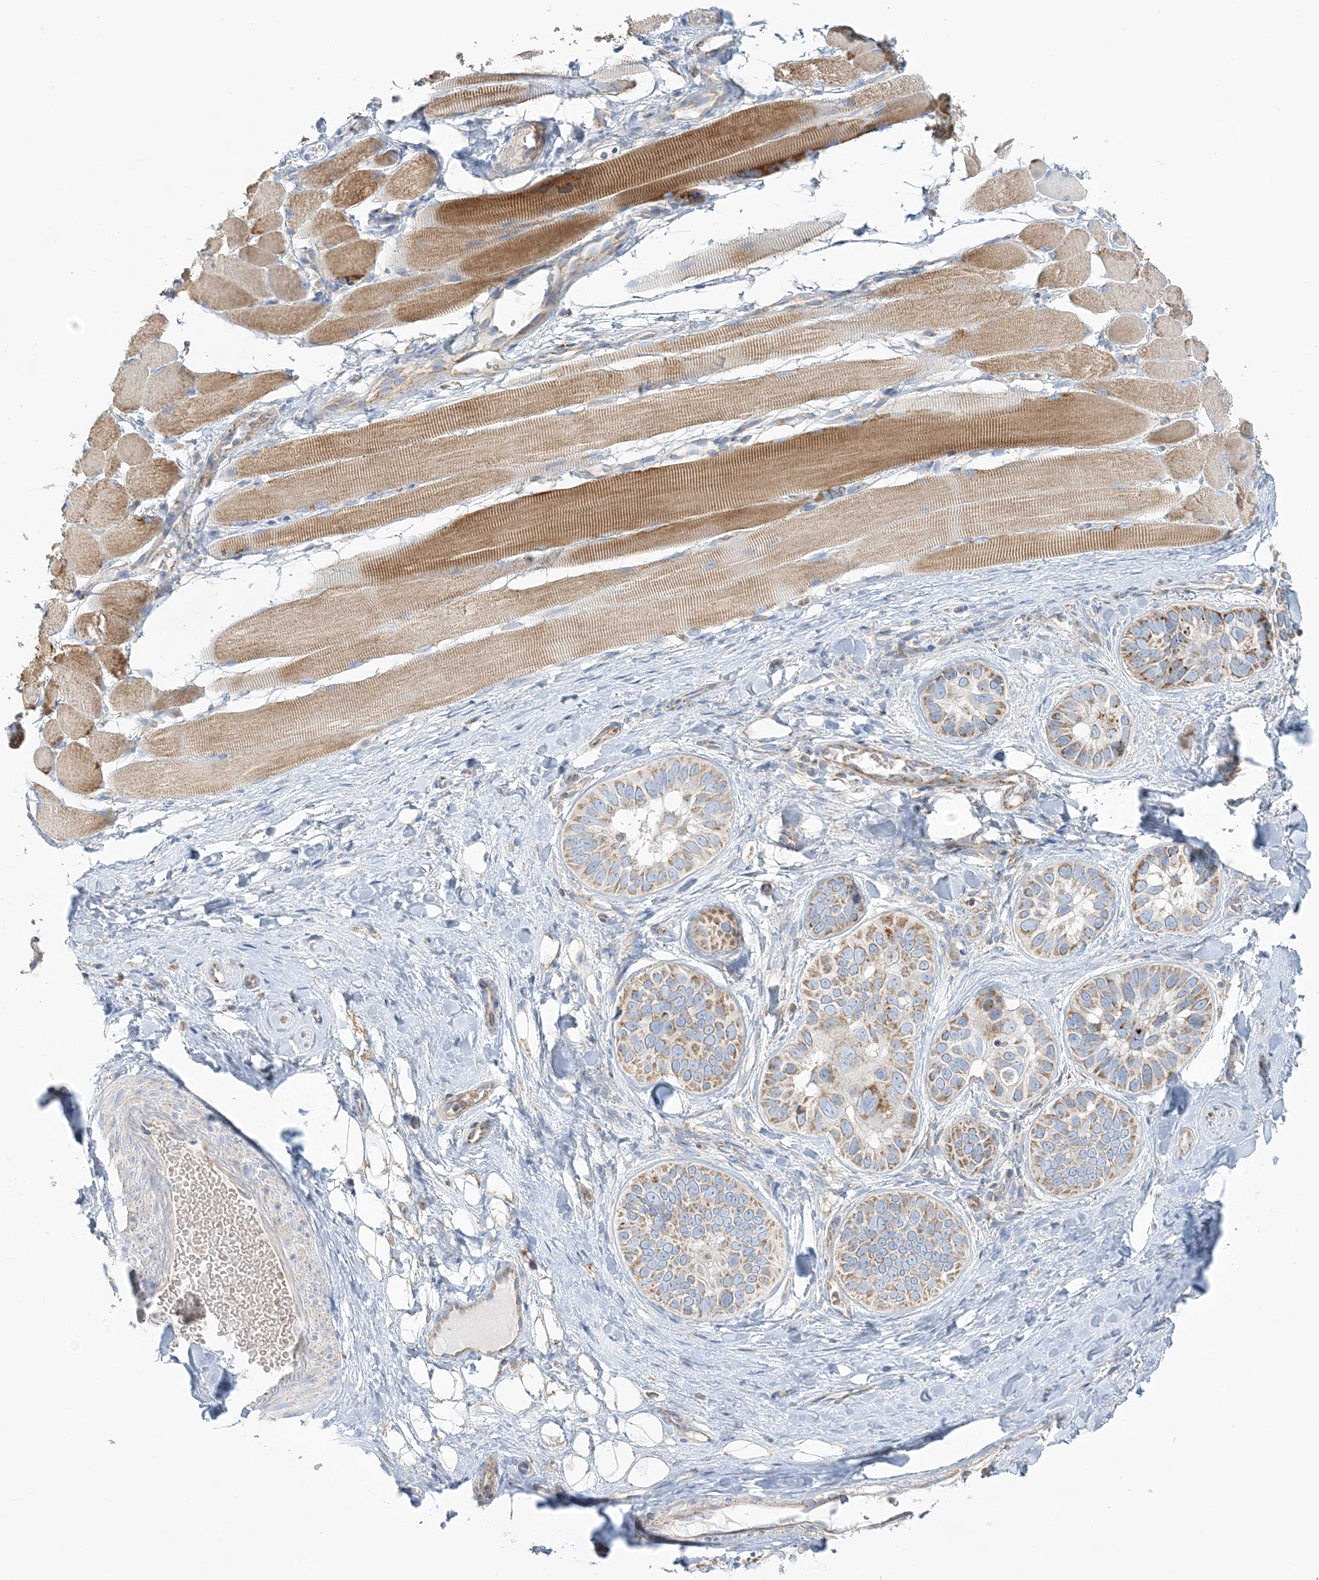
{"staining": {"intensity": "moderate", "quantity": ">75%", "location": "cytoplasmic/membranous"}, "tissue": "skin cancer", "cell_type": "Tumor cells", "image_type": "cancer", "snomed": [{"axis": "morphology", "description": "Basal cell carcinoma"}, {"axis": "topography", "description": "Skin"}], "caption": "DAB (3,3'-diaminobenzidine) immunohistochemical staining of human skin cancer (basal cell carcinoma) exhibits moderate cytoplasmic/membranous protein positivity in approximately >75% of tumor cells. (Stains: DAB in brown, nuclei in blue, Microscopy: brightfield microscopy at high magnification).", "gene": "TBC1D14", "patient": {"sex": "male", "age": 62}}